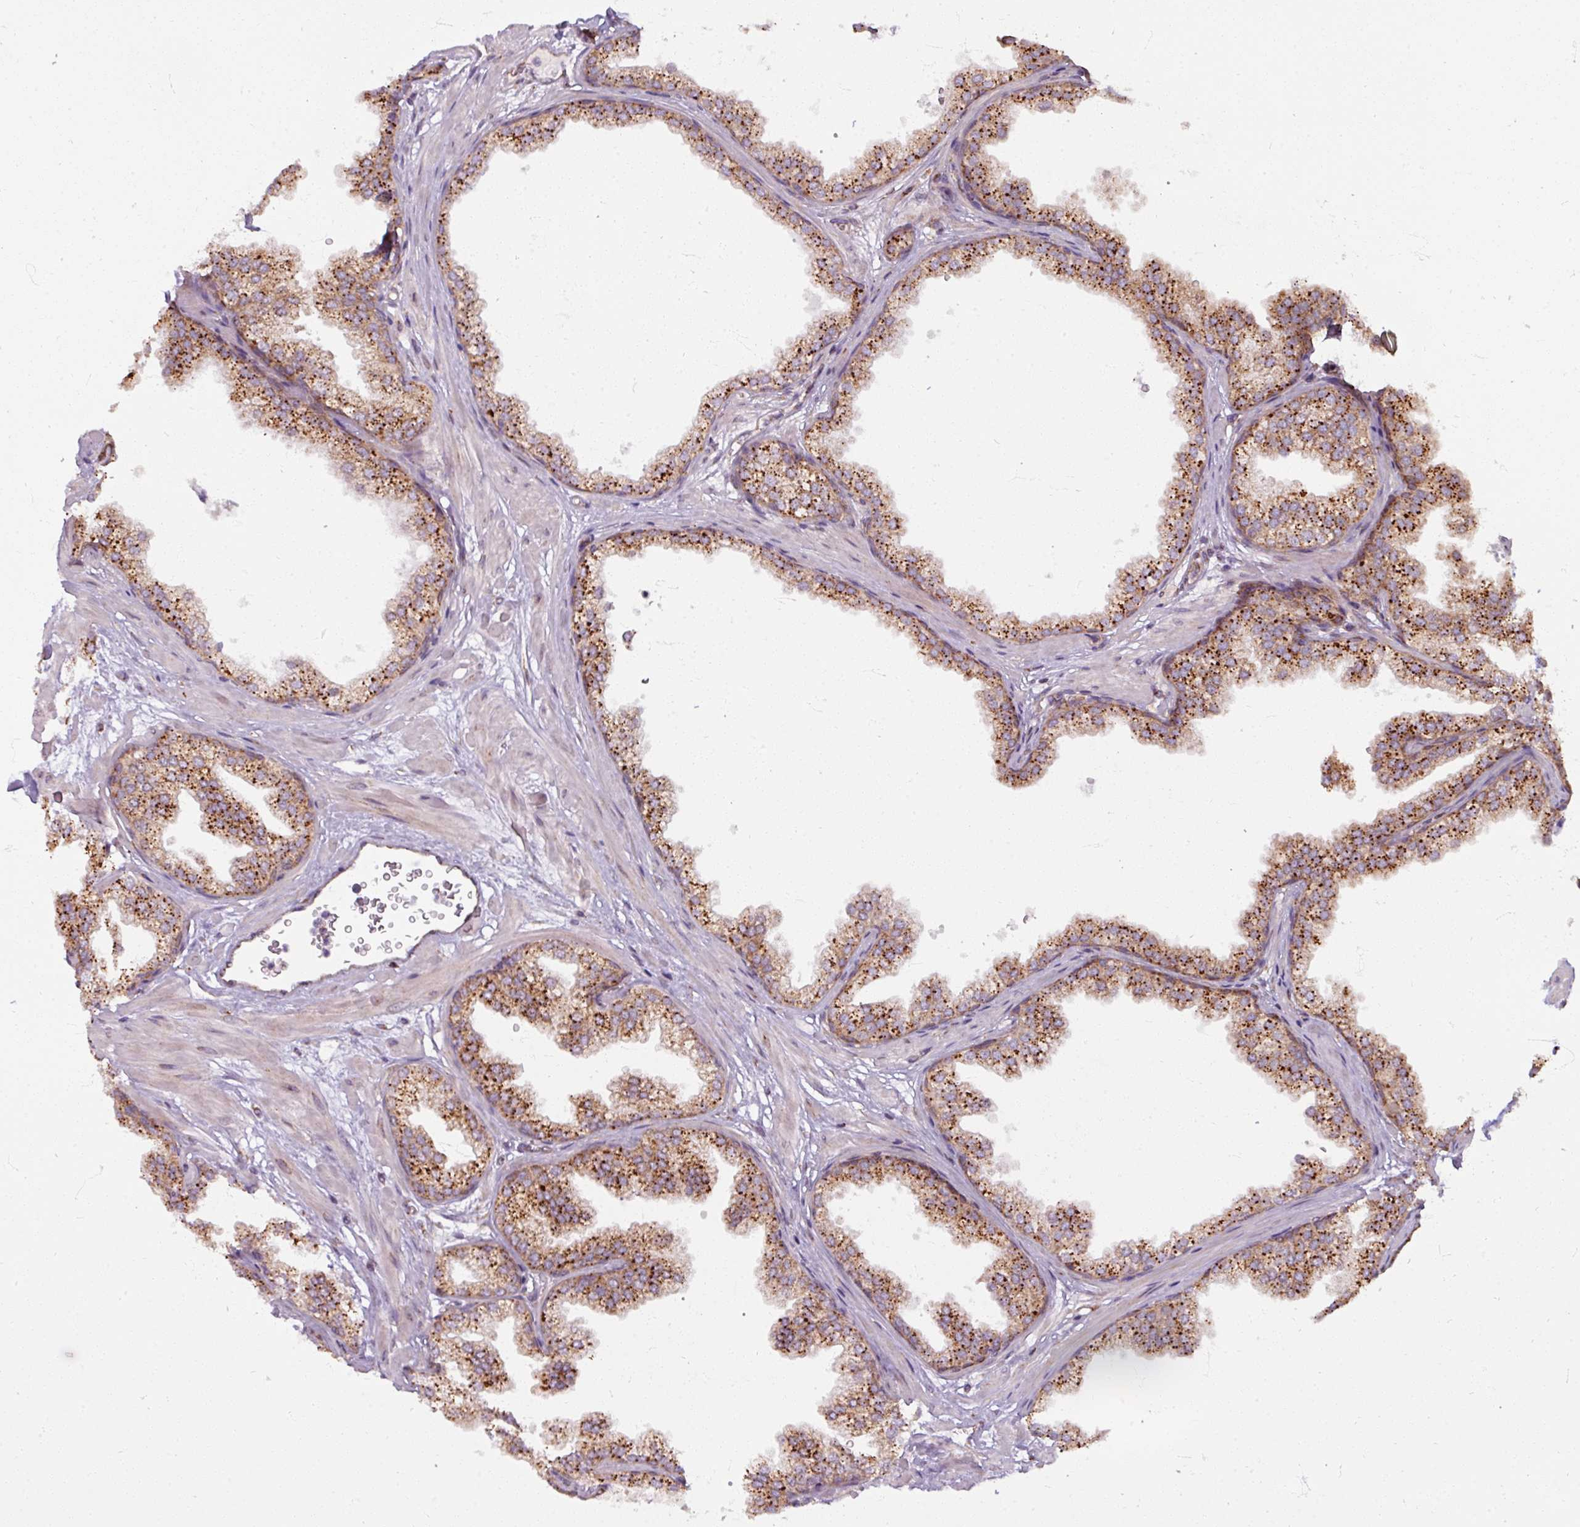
{"staining": {"intensity": "strong", "quantity": ">75%", "location": "cytoplasmic/membranous"}, "tissue": "prostate", "cell_type": "Glandular cells", "image_type": "normal", "snomed": [{"axis": "morphology", "description": "Normal tissue, NOS"}, {"axis": "topography", "description": "Prostate"}], "caption": "Strong cytoplasmic/membranous positivity is identified in about >75% of glandular cells in unremarkable prostate. The staining is performed using DAB brown chromogen to label protein expression. The nuclei are counter-stained blue using hematoxylin.", "gene": "MAGT1", "patient": {"sex": "male", "age": 37}}